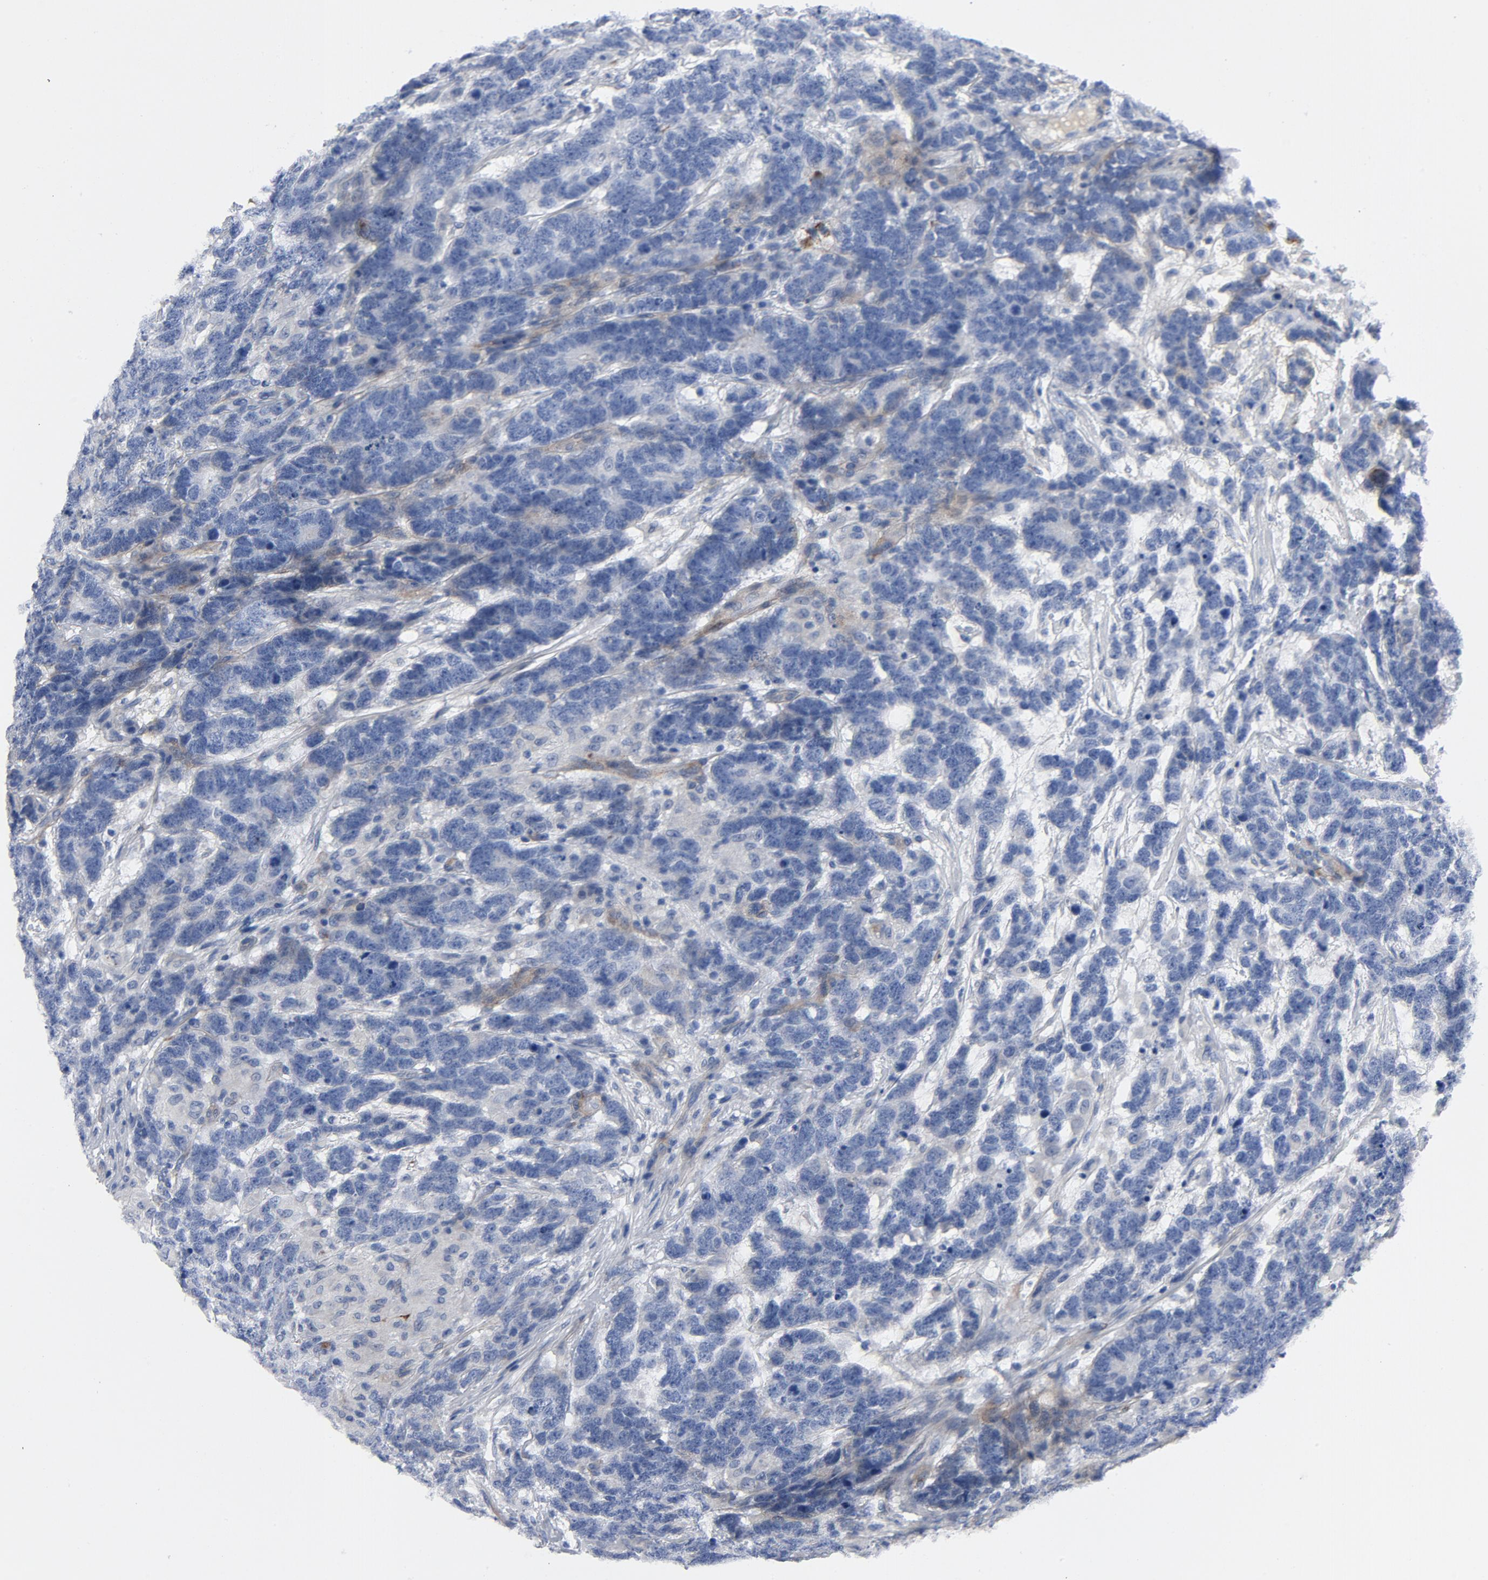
{"staining": {"intensity": "weak", "quantity": "<25%", "location": "cytoplasmic/membranous"}, "tissue": "testis cancer", "cell_type": "Tumor cells", "image_type": "cancer", "snomed": [{"axis": "morphology", "description": "Carcinoma, Embryonal, NOS"}, {"axis": "topography", "description": "Testis"}], "caption": "The IHC photomicrograph has no significant expression in tumor cells of embryonal carcinoma (testis) tissue.", "gene": "LAMC1", "patient": {"sex": "male", "age": 26}}